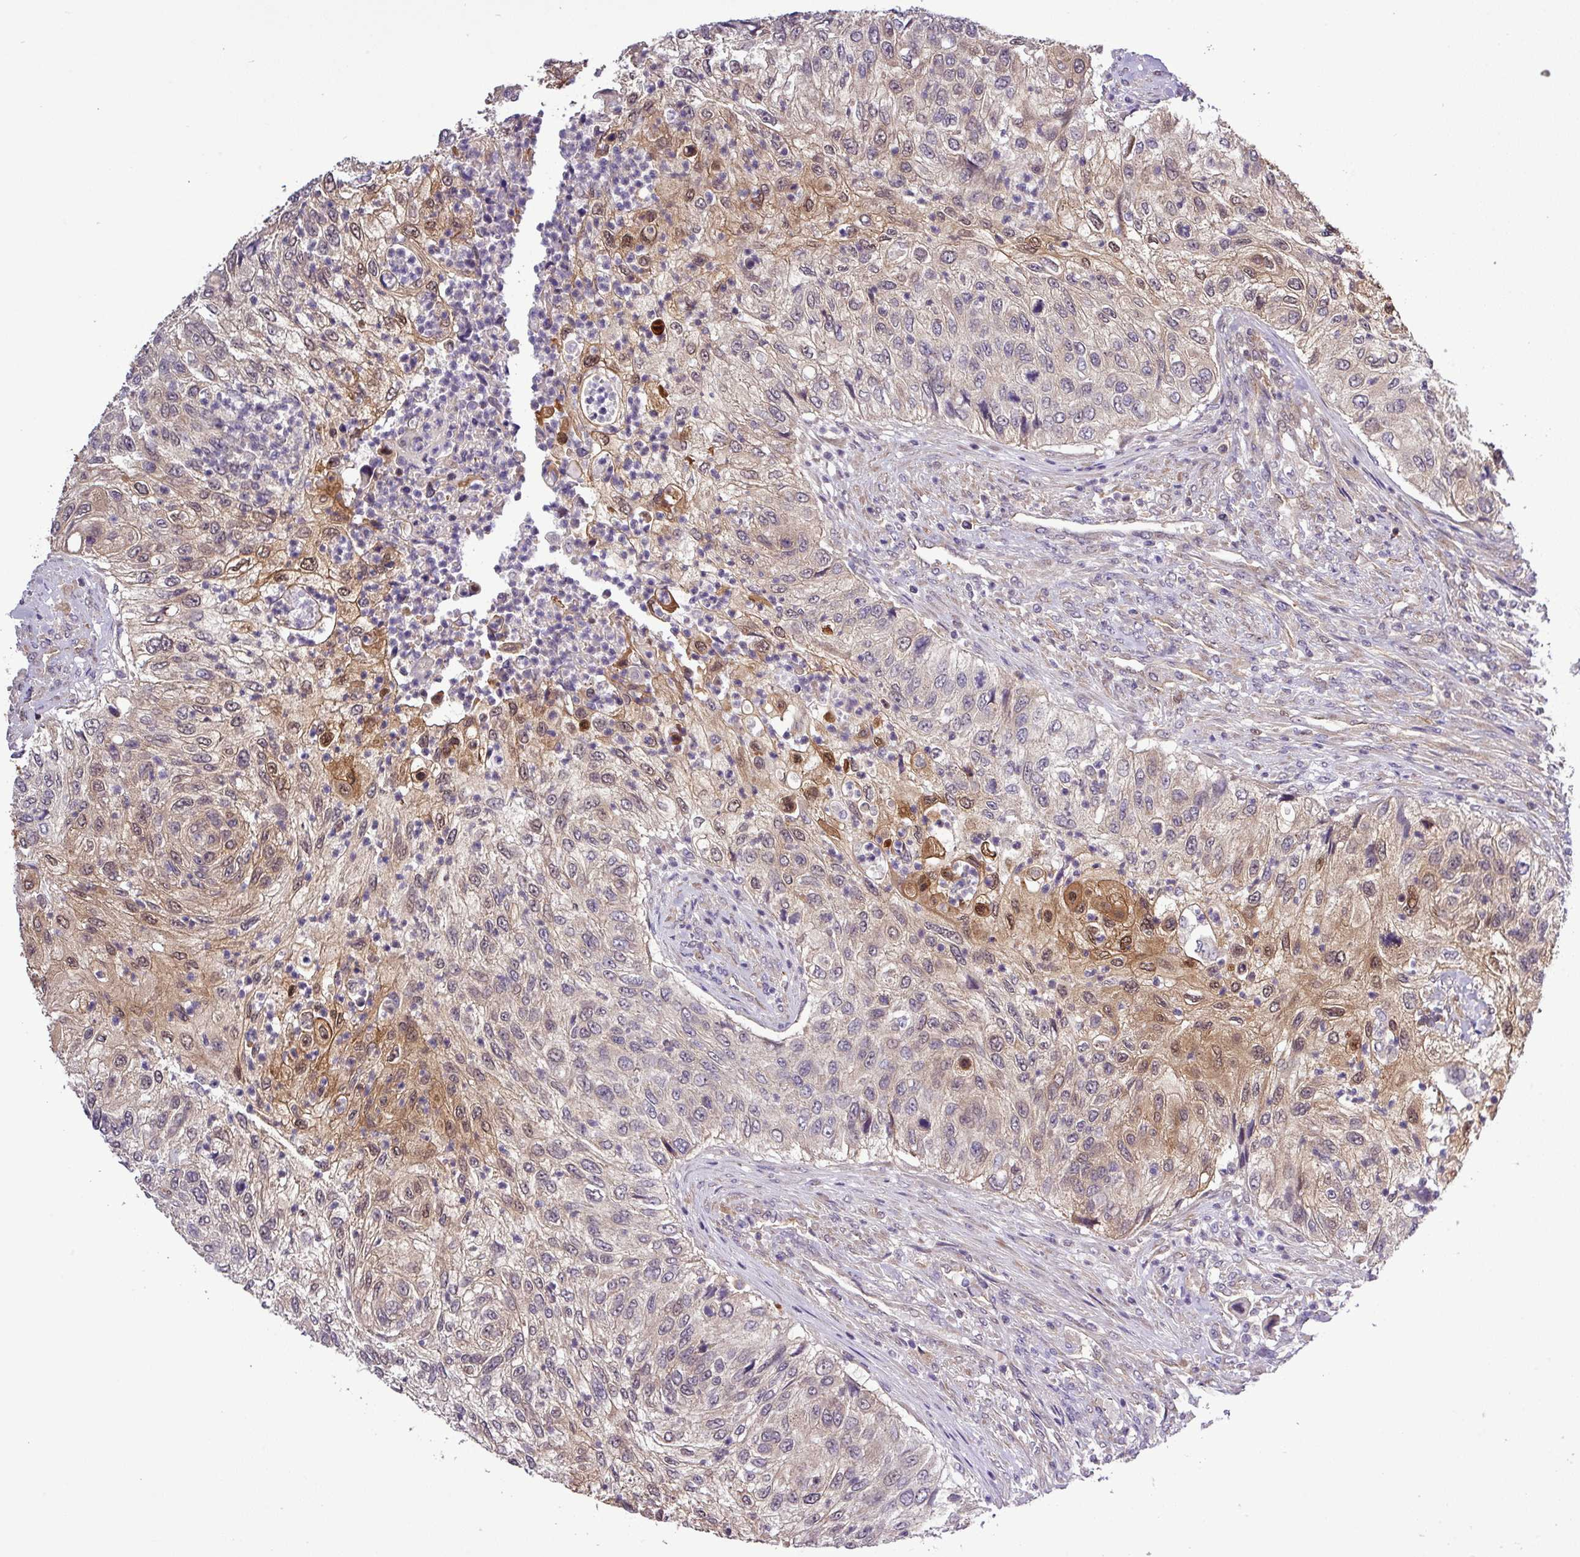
{"staining": {"intensity": "moderate", "quantity": "<25%", "location": "cytoplasmic/membranous,nuclear"}, "tissue": "urothelial cancer", "cell_type": "Tumor cells", "image_type": "cancer", "snomed": [{"axis": "morphology", "description": "Urothelial carcinoma, High grade"}, {"axis": "topography", "description": "Urinary bladder"}], "caption": "Human urothelial cancer stained with a protein marker demonstrates moderate staining in tumor cells.", "gene": "CARHSP1", "patient": {"sex": "female", "age": 60}}